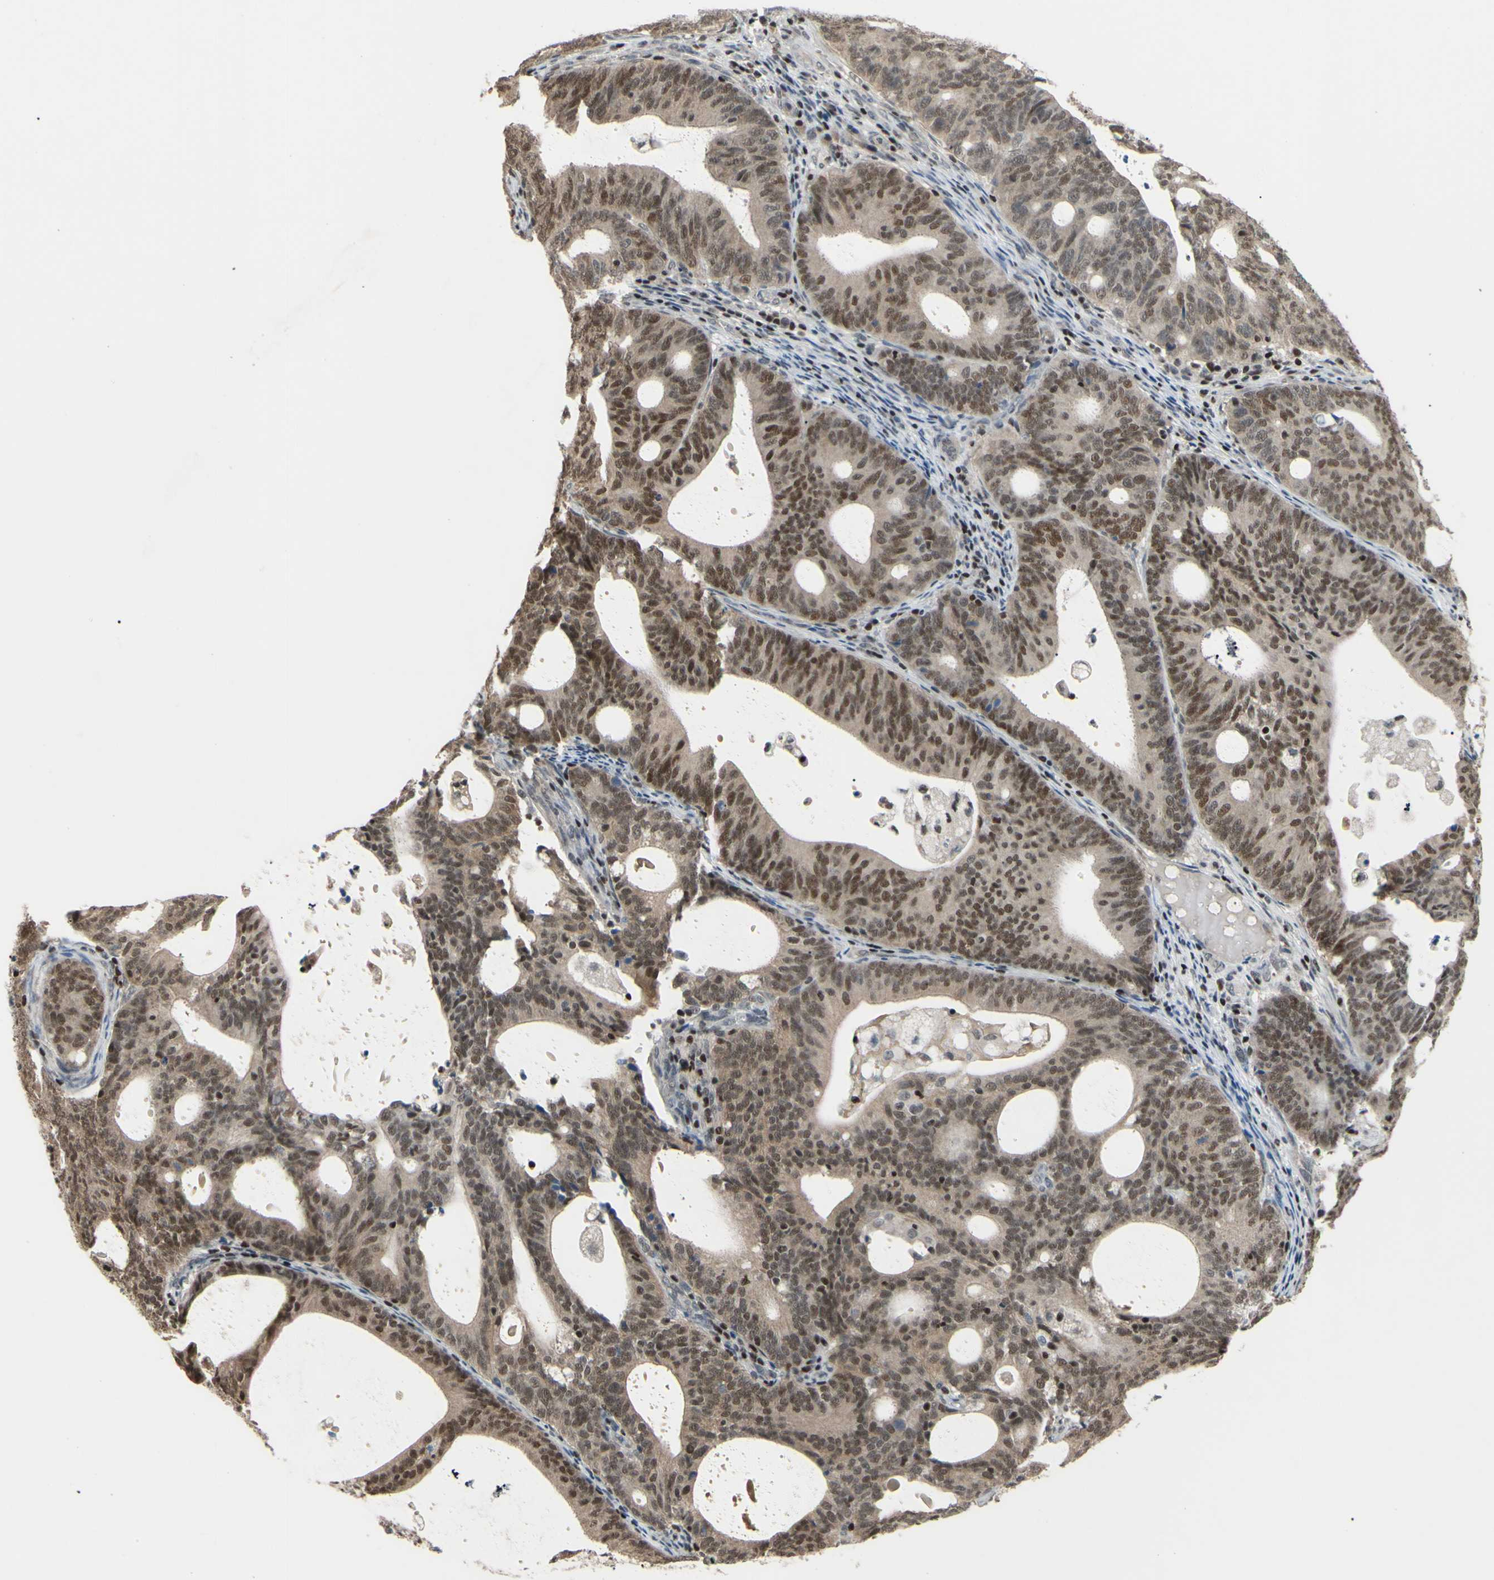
{"staining": {"intensity": "weak", "quantity": ">75%", "location": "cytoplasmic/membranous,nuclear"}, "tissue": "endometrial cancer", "cell_type": "Tumor cells", "image_type": "cancer", "snomed": [{"axis": "morphology", "description": "Adenocarcinoma, NOS"}, {"axis": "topography", "description": "Uterus"}], "caption": "Endometrial adenocarcinoma stained with a brown dye reveals weak cytoplasmic/membranous and nuclear positive expression in about >75% of tumor cells.", "gene": "SP4", "patient": {"sex": "female", "age": 83}}